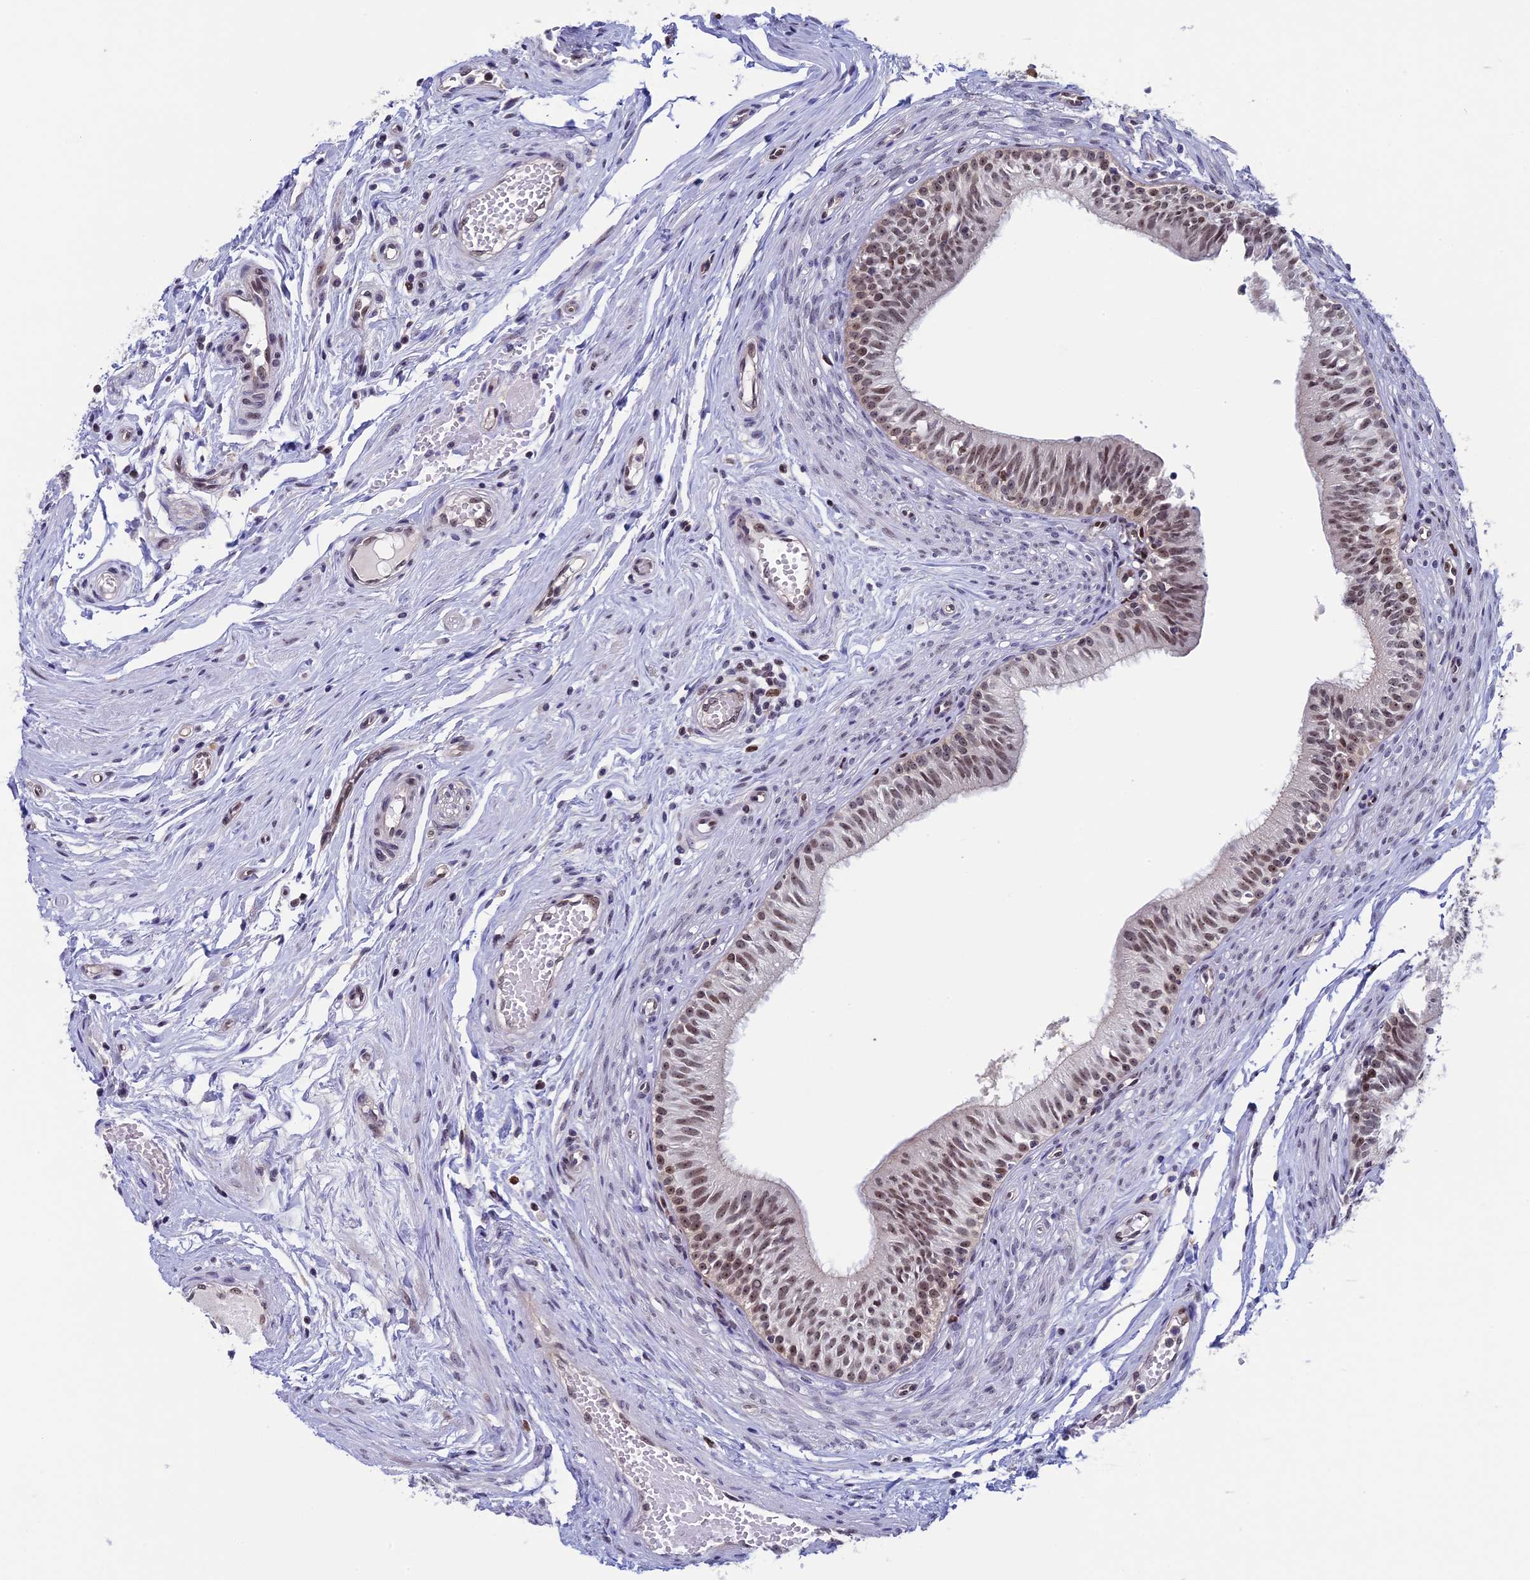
{"staining": {"intensity": "weak", "quantity": ">75%", "location": "nuclear"}, "tissue": "epididymis", "cell_type": "Glandular cells", "image_type": "normal", "snomed": [{"axis": "morphology", "description": "Normal tissue, NOS"}, {"axis": "topography", "description": "Epididymis, spermatic cord, NOS"}], "caption": "Brown immunohistochemical staining in benign human epididymis reveals weak nuclear positivity in about >75% of glandular cells.", "gene": "CCDC86", "patient": {"sex": "male", "age": 22}}